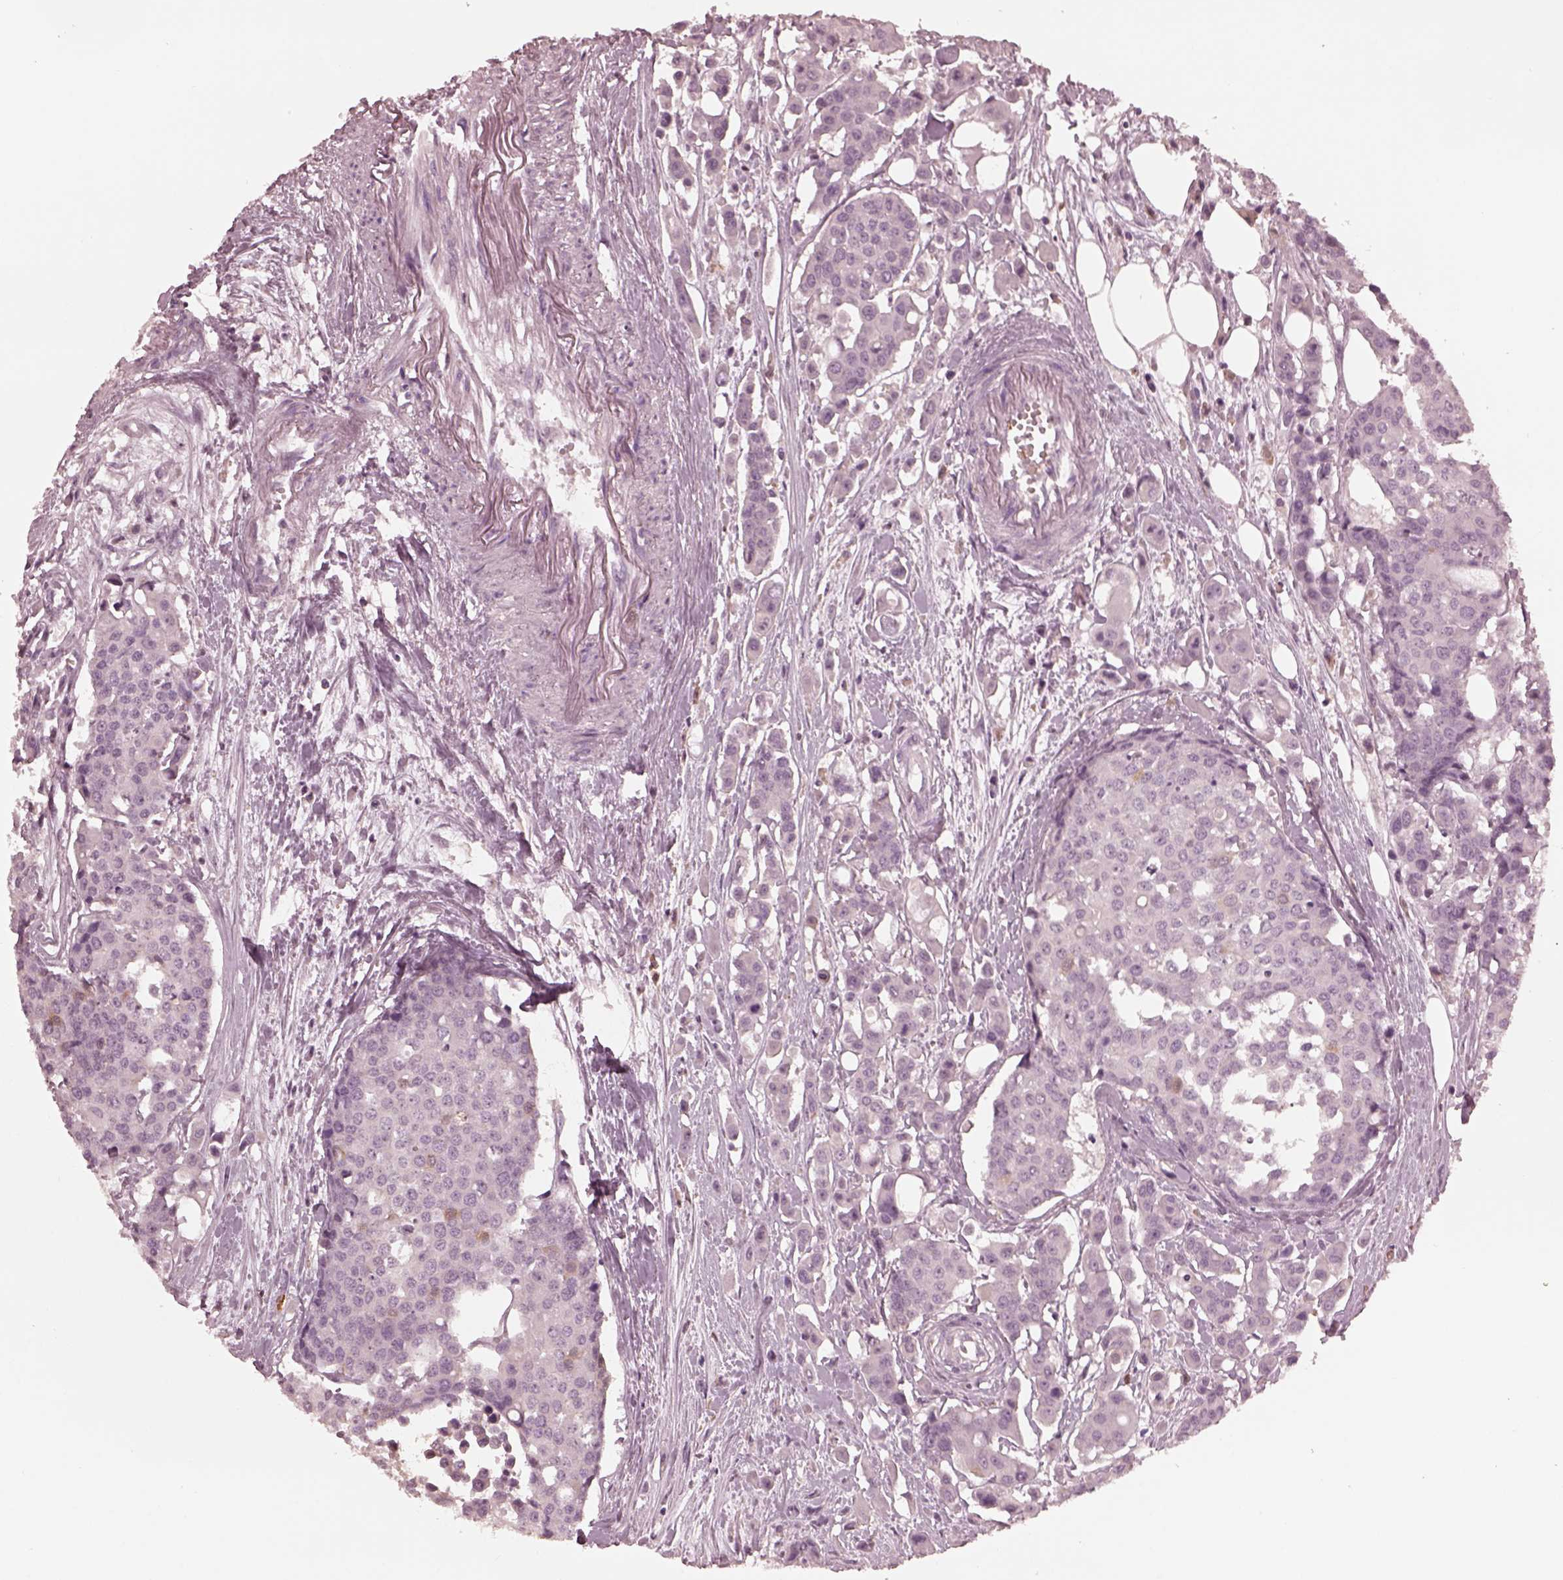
{"staining": {"intensity": "negative", "quantity": "none", "location": "none"}, "tissue": "carcinoid", "cell_type": "Tumor cells", "image_type": "cancer", "snomed": [{"axis": "morphology", "description": "Carcinoid, malignant, NOS"}, {"axis": "topography", "description": "Colon"}], "caption": "An image of carcinoid stained for a protein demonstrates no brown staining in tumor cells. Brightfield microscopy of IHC stained with DAB (brown) and hematoxylin (blue), captured at high magnification.", "gene": "PSTPIP2", "patient": {"sex": "male", "age": 81}}